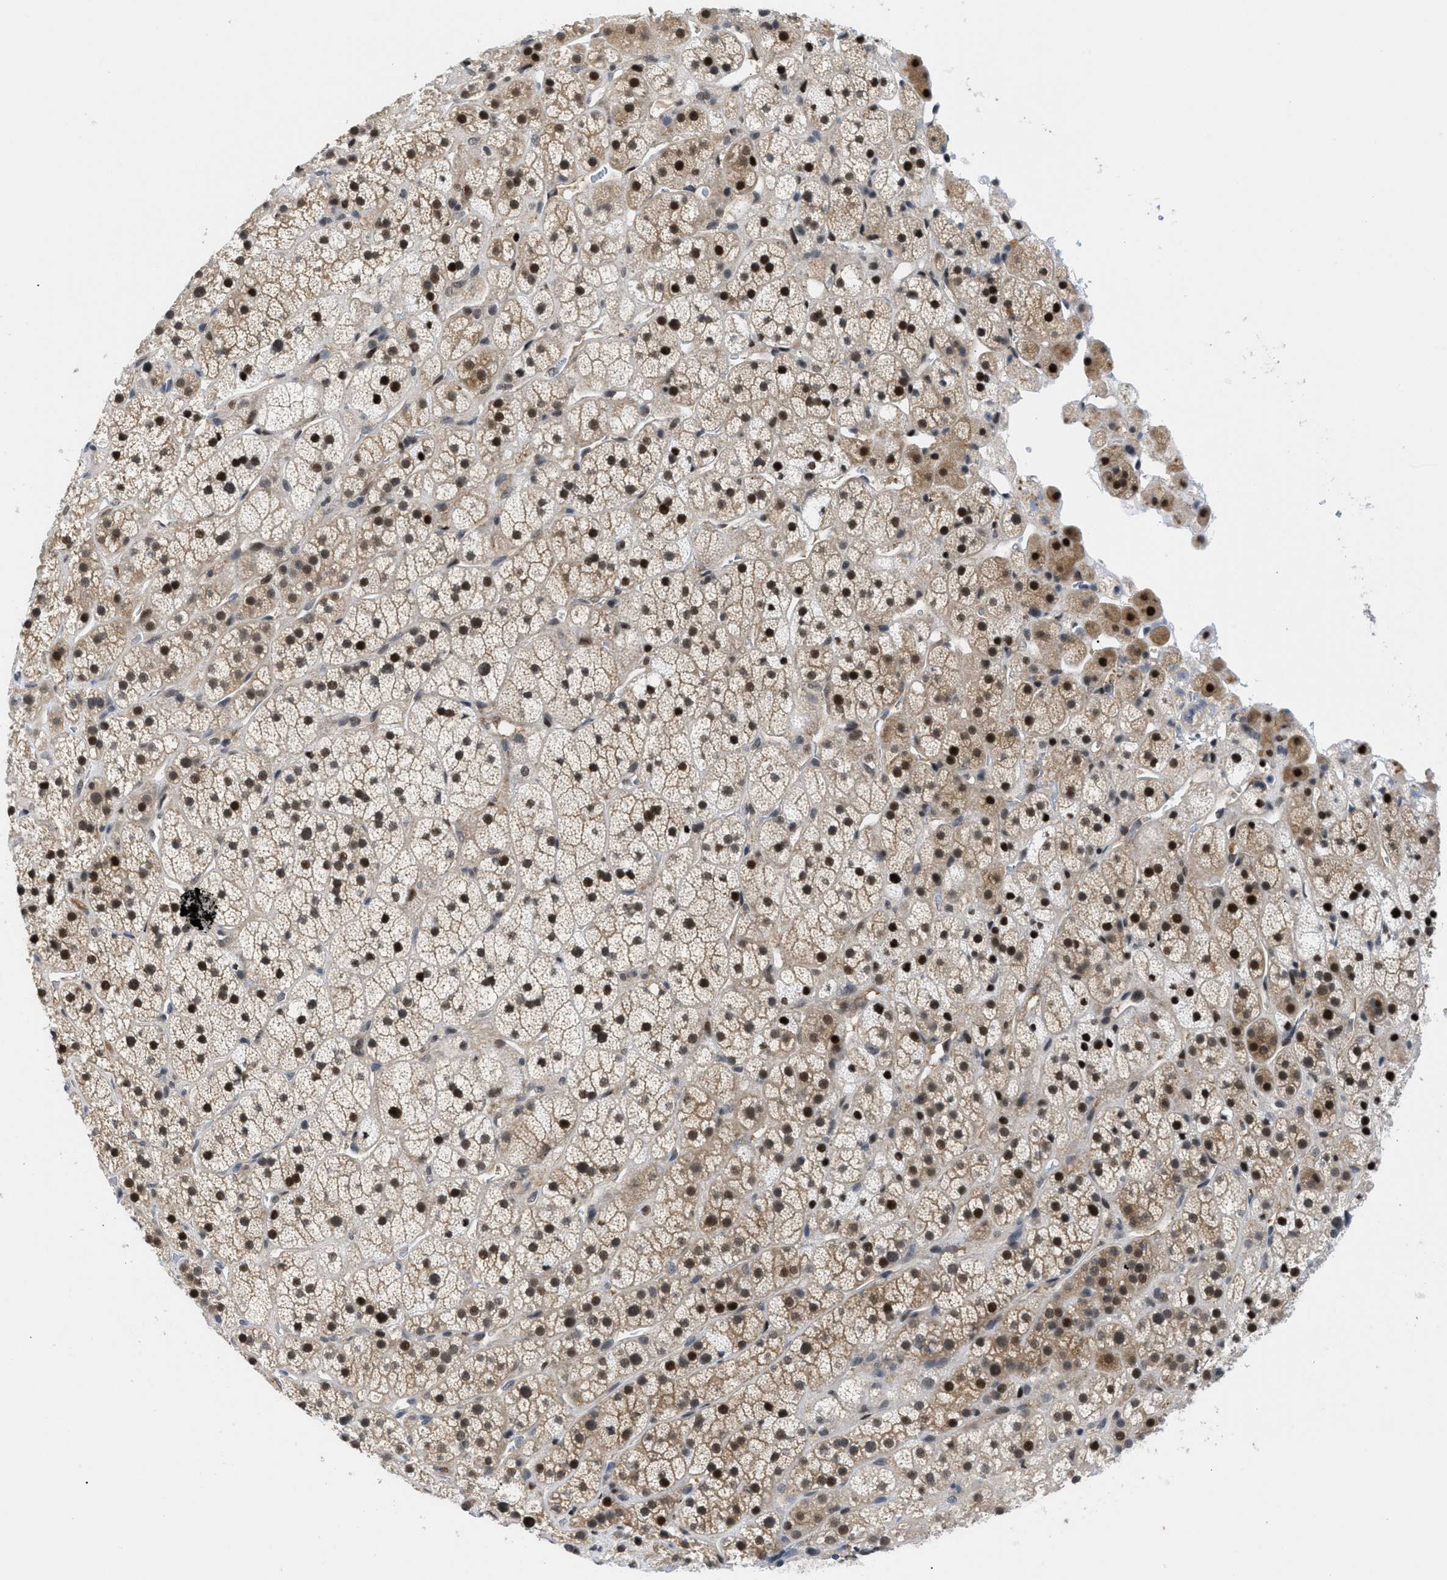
{"staining": {"intensity": "moderate", "quantity": ">75%", "location": "cytoplasmic/membranous,nuclear"}, "tissue": "adrenal gland", "cell_type": "Glandular cells", "image_type": "normal", "snomed": [{"axis": "morphology", "description": "Normal tissue, NOS"}, {"axis": "topography", "description": "Adrenal gland"}], "caption": "Protein analysis of normal adrenal gland demonstrates moderate cytoplasmic/membranous,nuclear staining in about >75% of glandular cells. The protein of interest is shown in brown color, while the nuclei are stained blue.", "gene": "SLC29A2", "patient": {"sex": "male", "age": 56}}